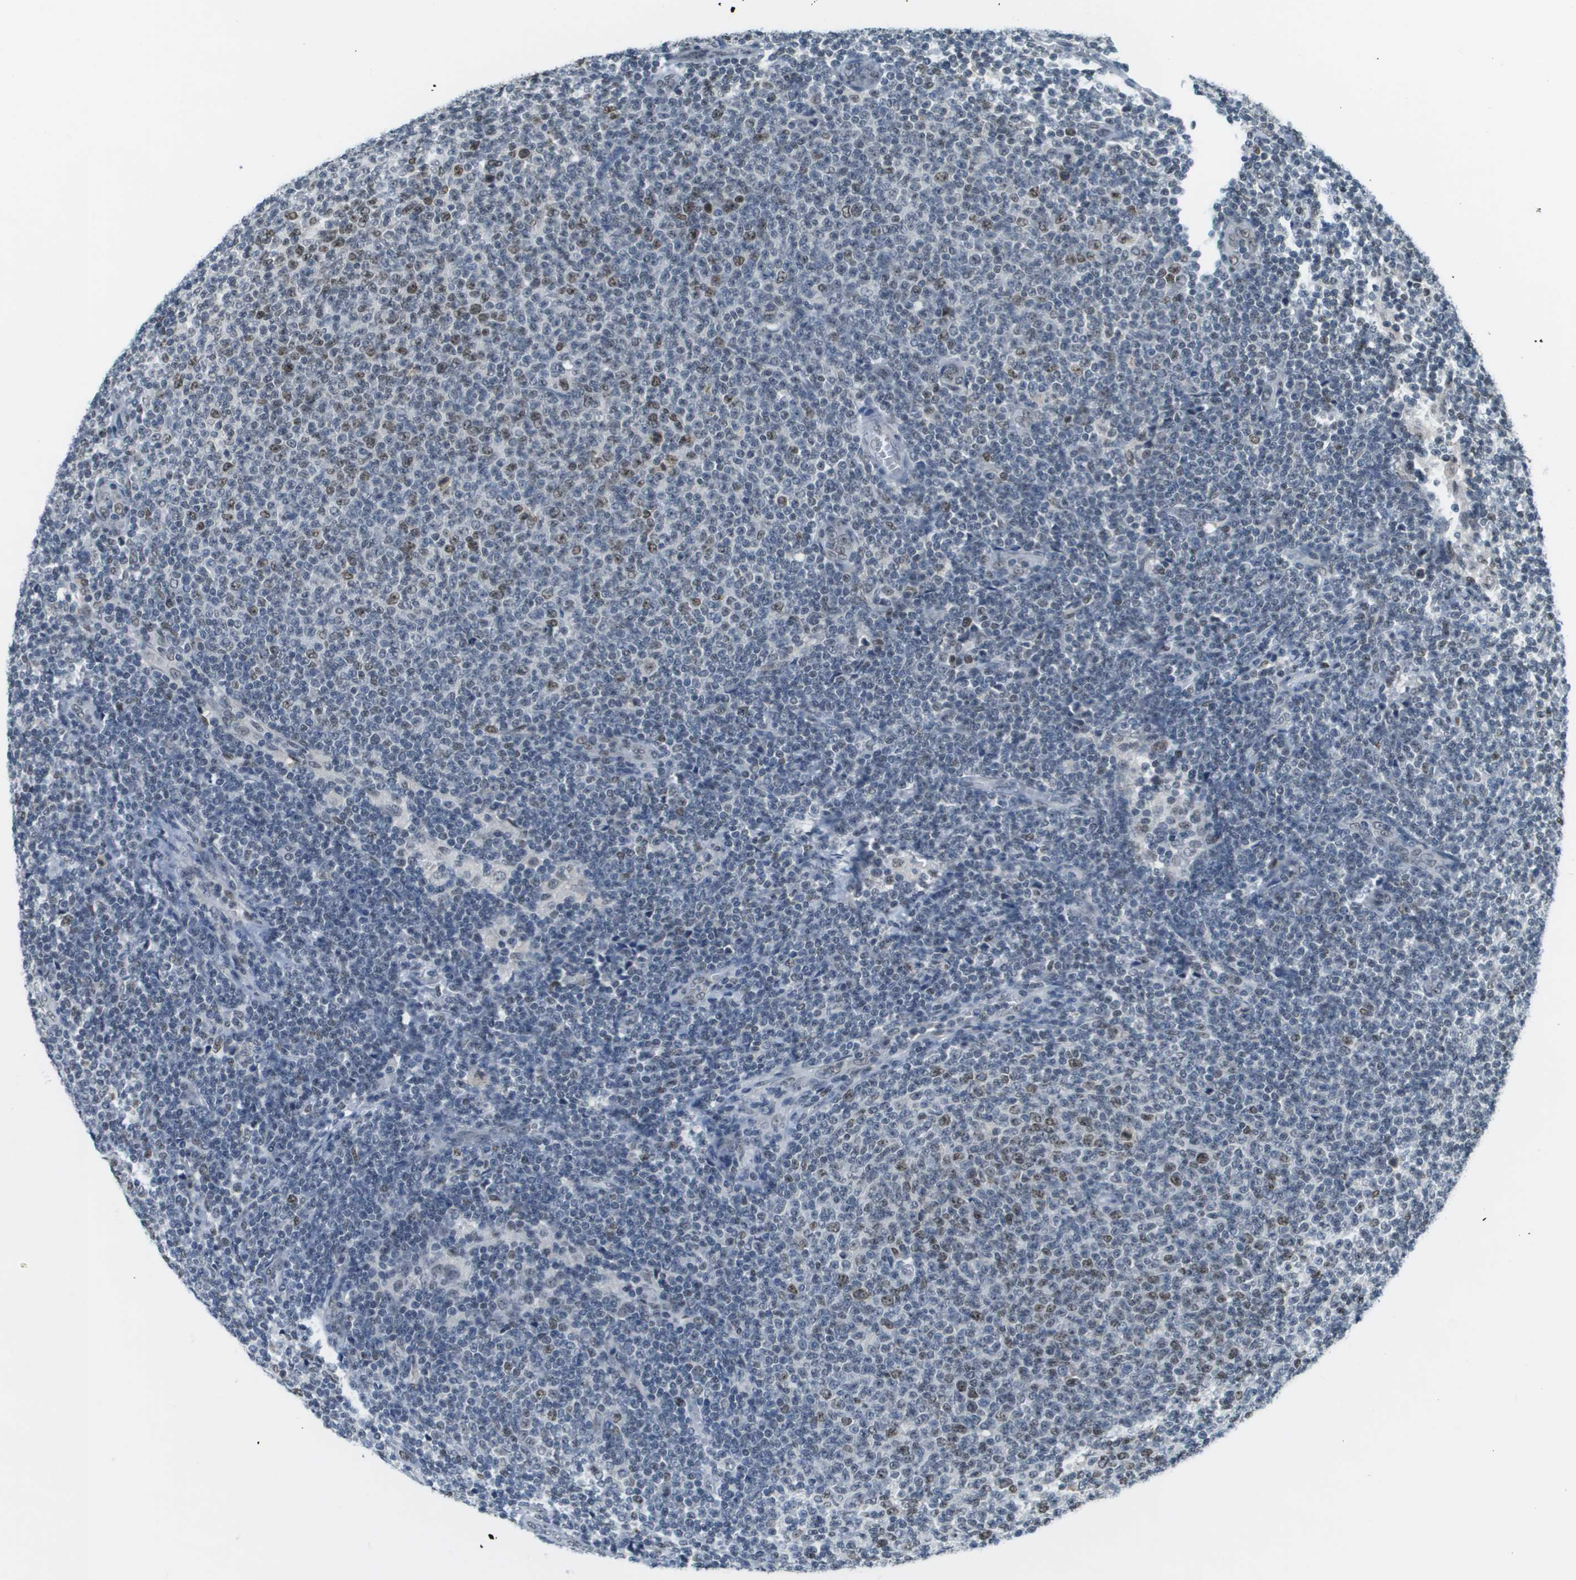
{"staining": {"intensity": "weak", "quantity": "25%-75%", "location": "nuclear"}, "tissue": "lymphoma", "cell_type": "Tumor cells", "image_type": "cancer", "snomed": [{"axis": "morphology", "description": "Malignant lymphoma, non-Hodgkin's type, Low grade"}, {"axis": "topography", "description": "Lymph node"}], "caption": "Immunohistochemistry (IHC) of malignant lymphoma, non-Hodgkin's type (low-grade) shows low levels of weak nuclear positivity in approximately 25%-75% of tumor cells.", "gene": "CBX5", "patient": {"sex": "male", "age": 66}}